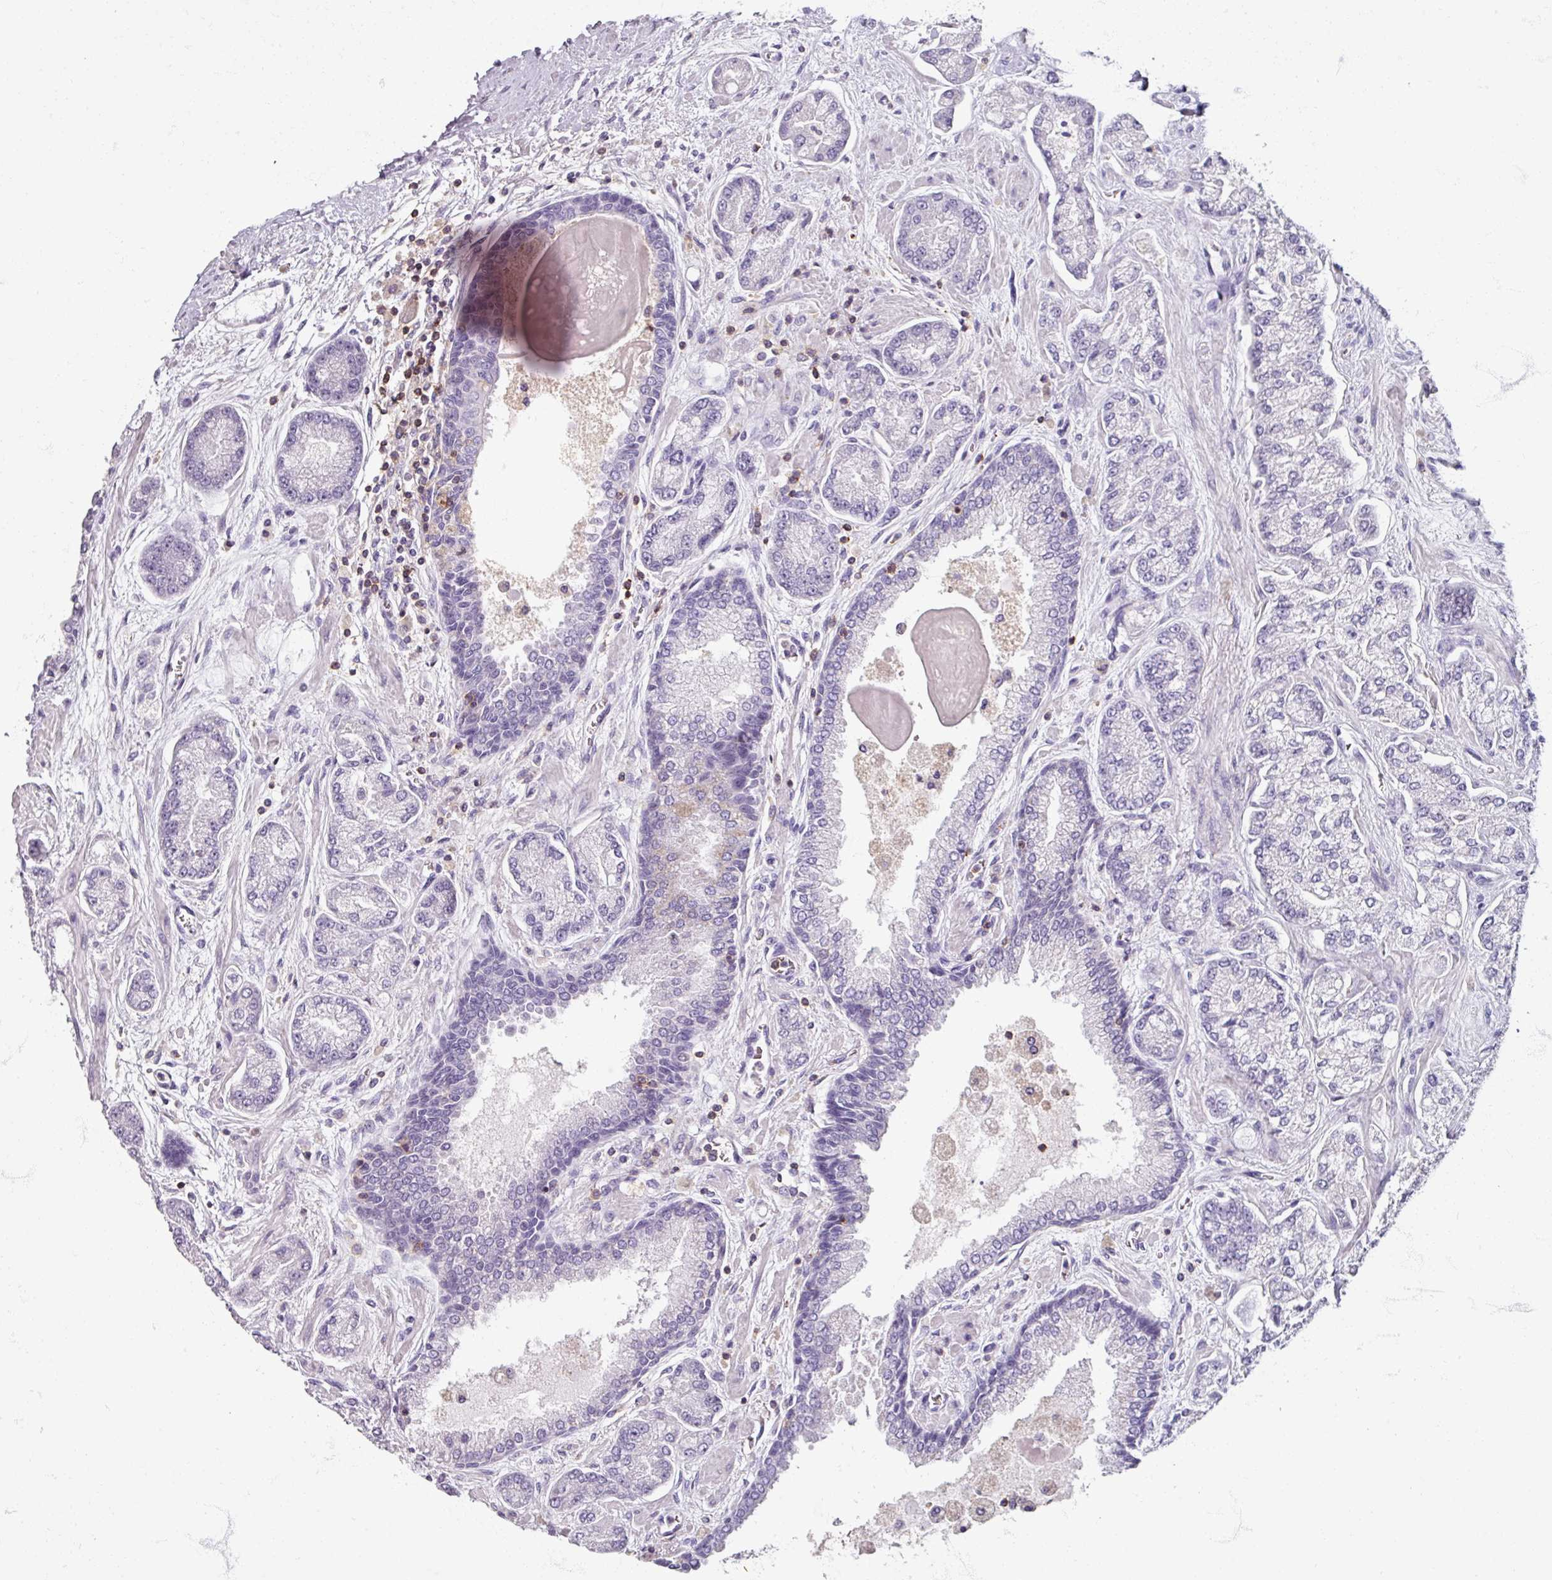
{"staining": {"intensity": "negative", "quantity": "none", "location": "none"}, "tissue": "prostate cancer", "cell_type": "Tumor cells", "image_type": "cancer", "snomed": [{"axis": "morphology", "description": "Adenocarcinoma, High grade"}, {"axis": "topography", "description": "Prostate"}], "caption": "An image of human high-grade adenocarcinoma (prostate) is negative for staining in tumor cells.", "gene": "PTPRC", "patient": {"sex": "male", "age": 68}}